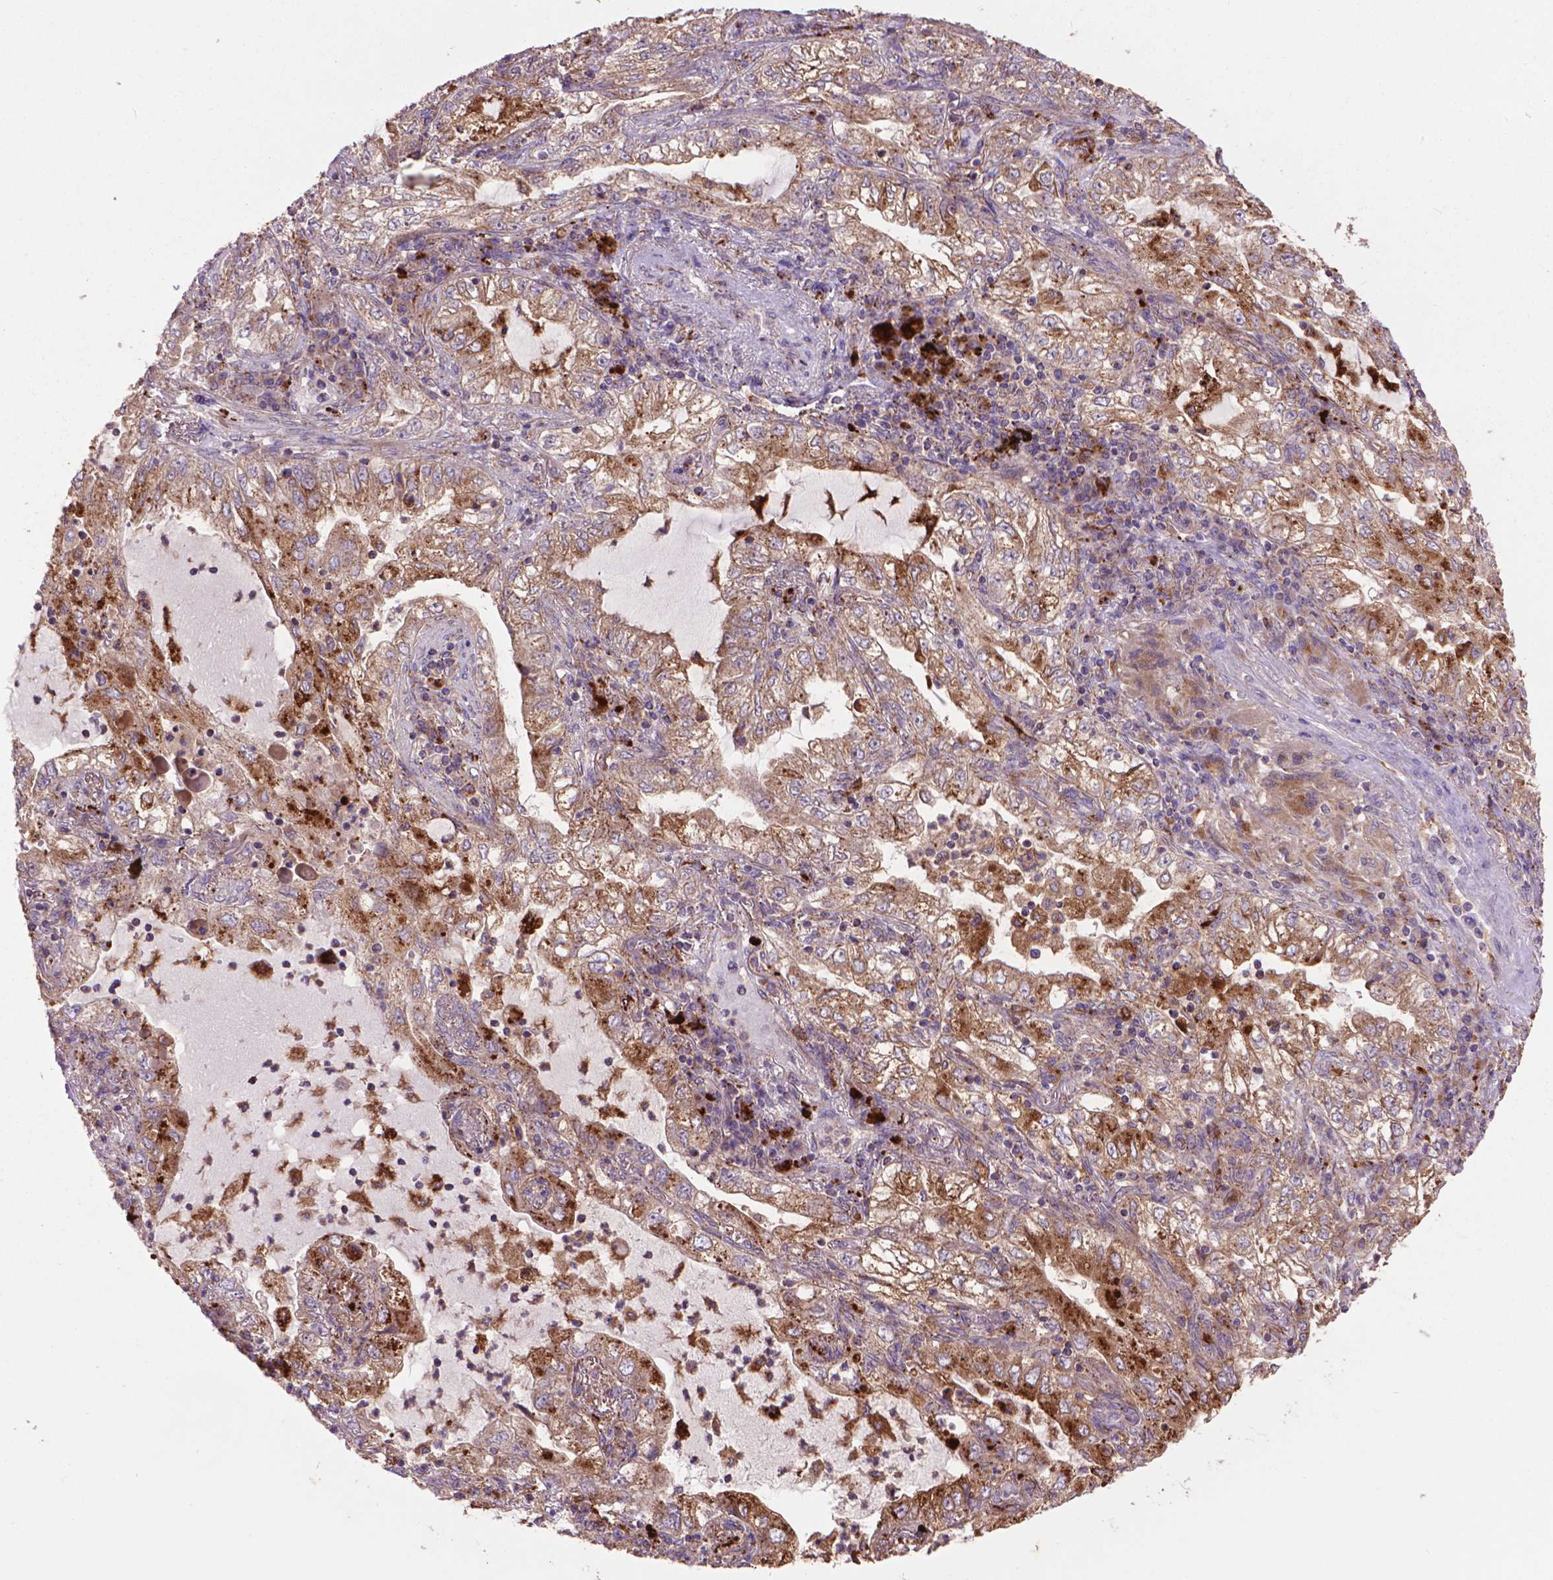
{"staining": {"intensity": "moderate", "quantity": ">75%", "location": "cytoplasmic/membranous"}, "tissue": "lung cancer", "cell_type": "Tumor cells", "image_type": "cancer", "snomed": [{"axis": "morphology", "description": "Adenocarcinoma, NOS"}, {"axis": "topography", "description": "Lung"}], "caption": "High-power microscopy captured an IHC histopathology image of lung cancer (adenocarcinoma), revealing moderate cytoplasmic/membranous expression in about >75% of tumor cells.", "gene": "GLB1", "patient": {"sex": "female", "age": 73}}